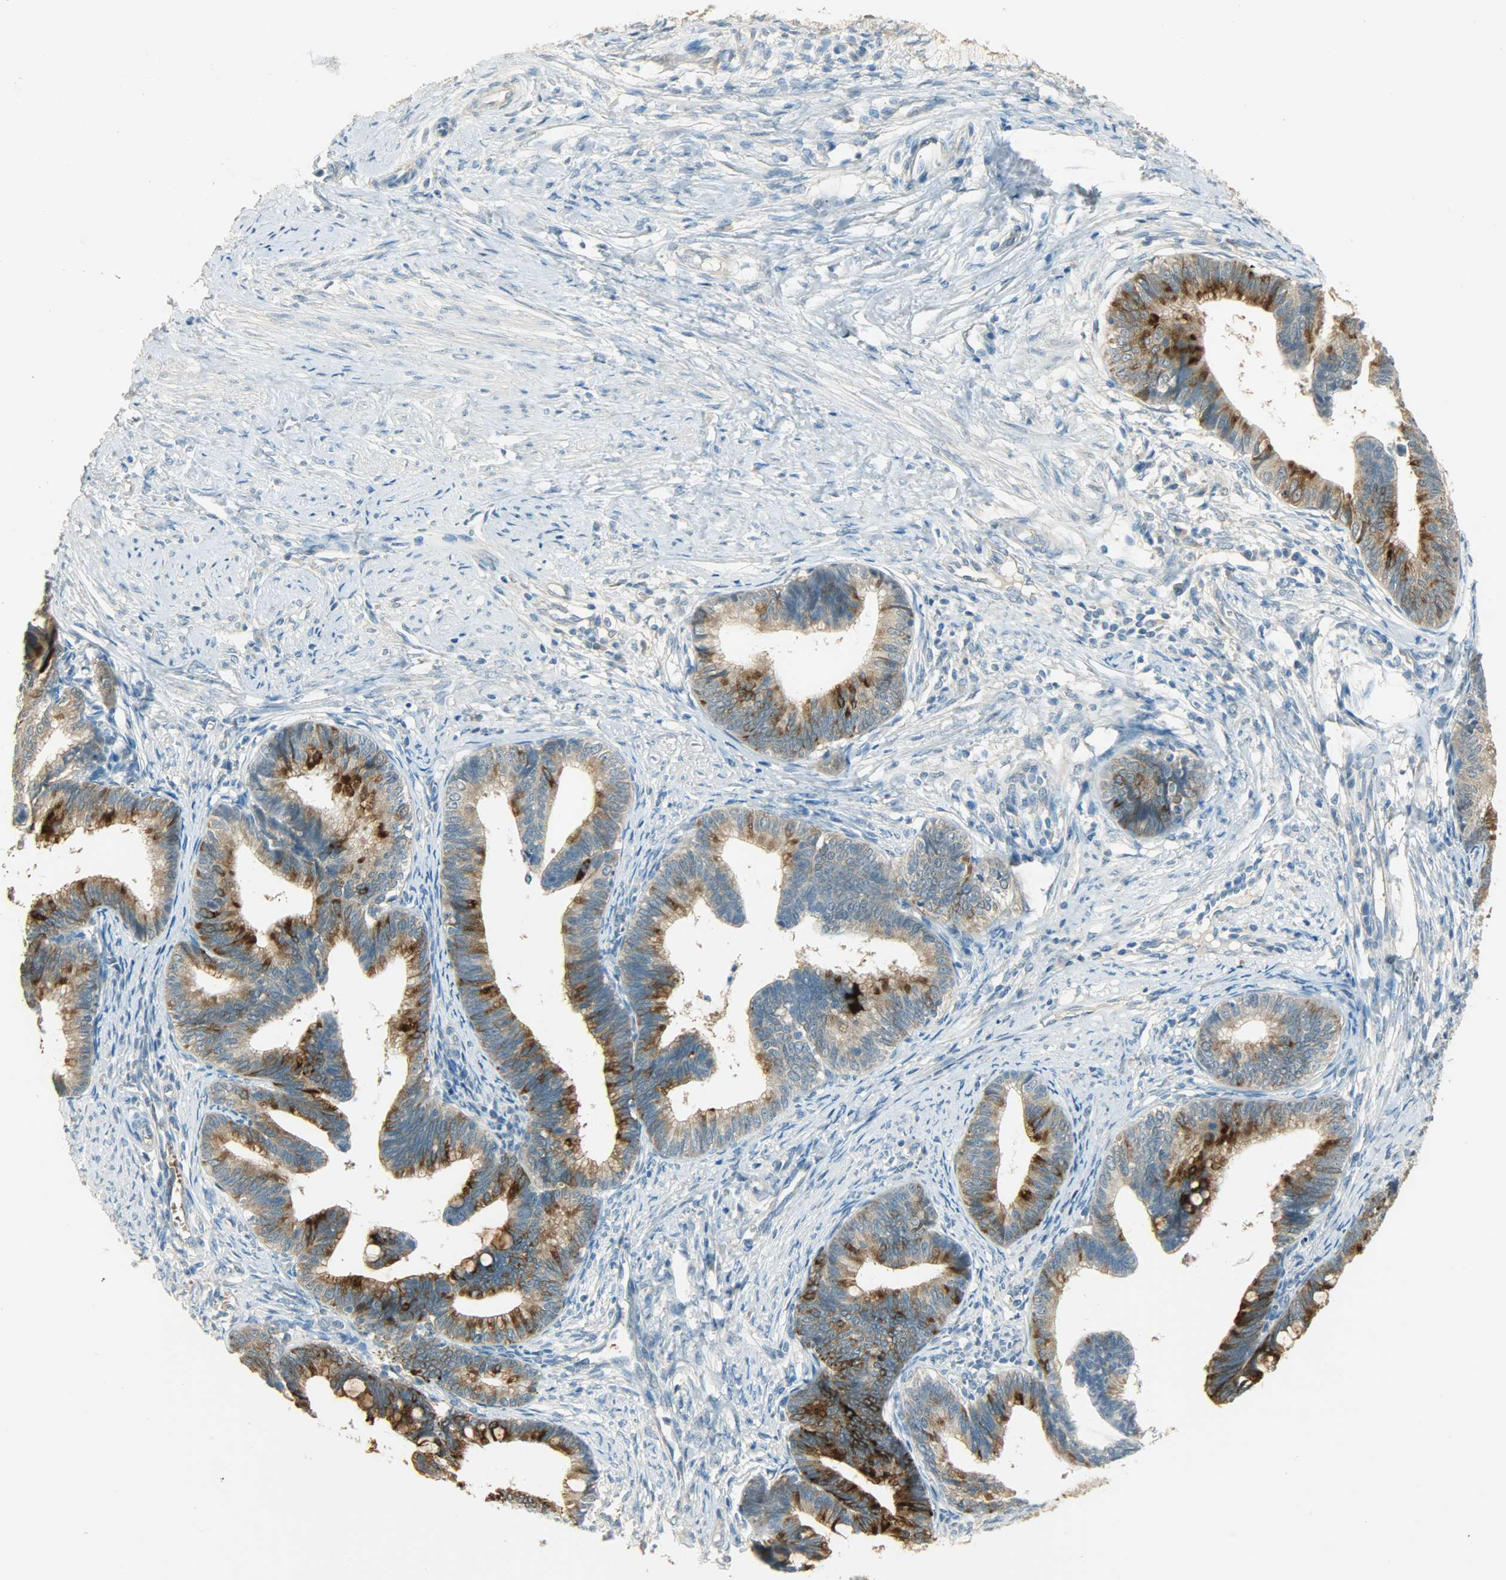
{"staining": {"intensity": "strong", "quantity": "25%-75%", "location": "cytoplasmic/membranous"}, "tissue": "cervical cancer", "cell_type": "Tumor cells", "image_type": "cancer", "snomed": [{"axis": "morphology", "description": "Adenocarcinoma, NOS"}, {"axis": "topography", "description": "Cervix"}], "caption": "Cervical cancer (adenocarcinoma) tissue displays strong cytoplasmic/membranous expression in about 25%-75% of tumor cells, visualized by immunohistochemistry.", "gene": "PRMT5", "patient": {"sex": "female", "age": 36}}